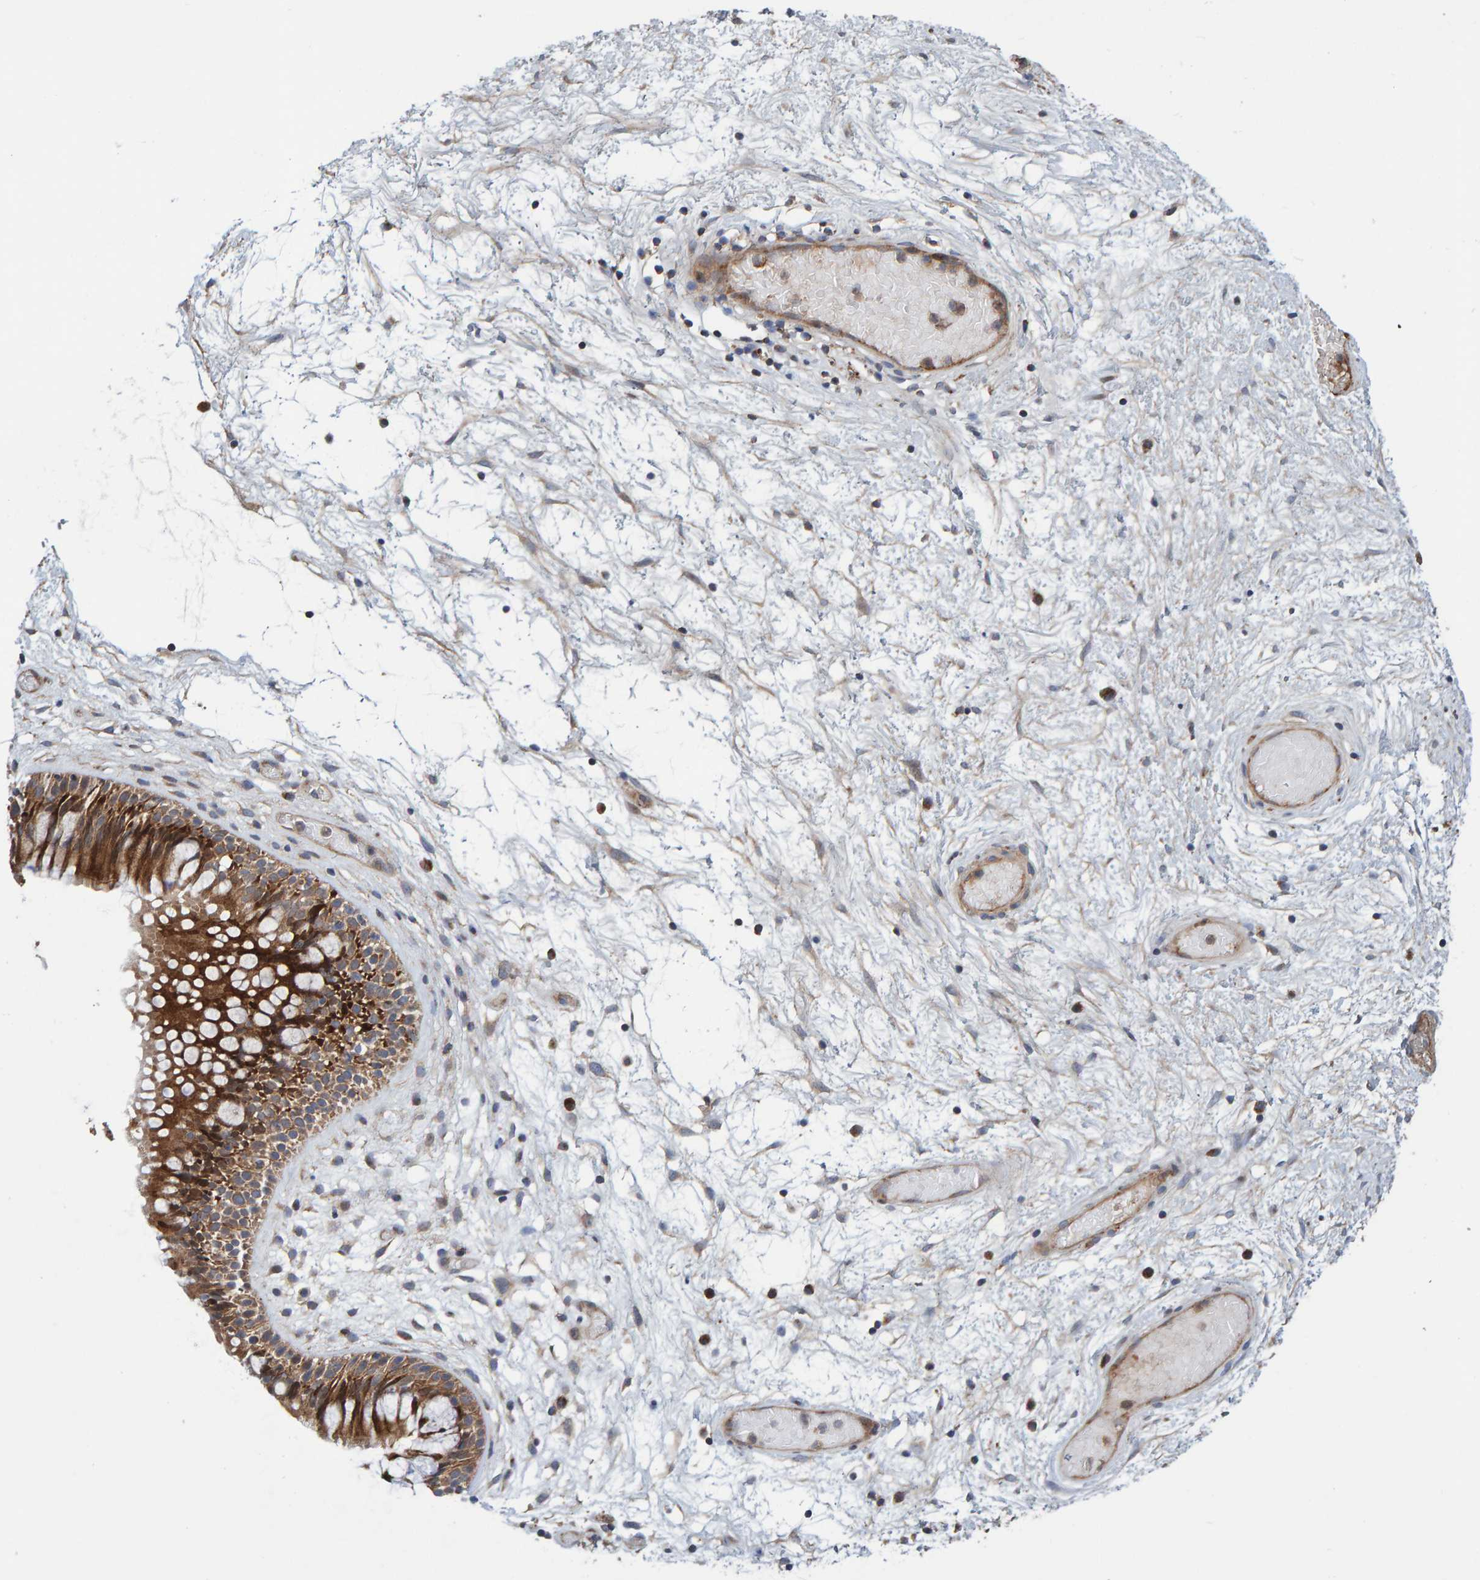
{"staining": {"intensity": "strong", "quantity": ">75%", "location": "cytoplasmic/membranous"}, "tissue": "nasopharynx", "cell_type": "Respiratory epithelial cells", "image_type": "normal", "snomed": [{"axis": "morphology", "description": "Normal tissue, NOS"}, {"axis": "morphology", "description": "Inflammation, NOS"}, {"axis": "topography", "description": "Nasopharynx"}], "caption": "Nasopharynx was stained to show a protein in brown. There is high levels of strong cytoplasmic/membranous staining in approximately >75% of respiratory epithelial cells. (DAB IHC, brown staining for protein, blue staining for nuclei).", "gene": "KIAA0753", "patient": {"sex": "male", "age": 48}}